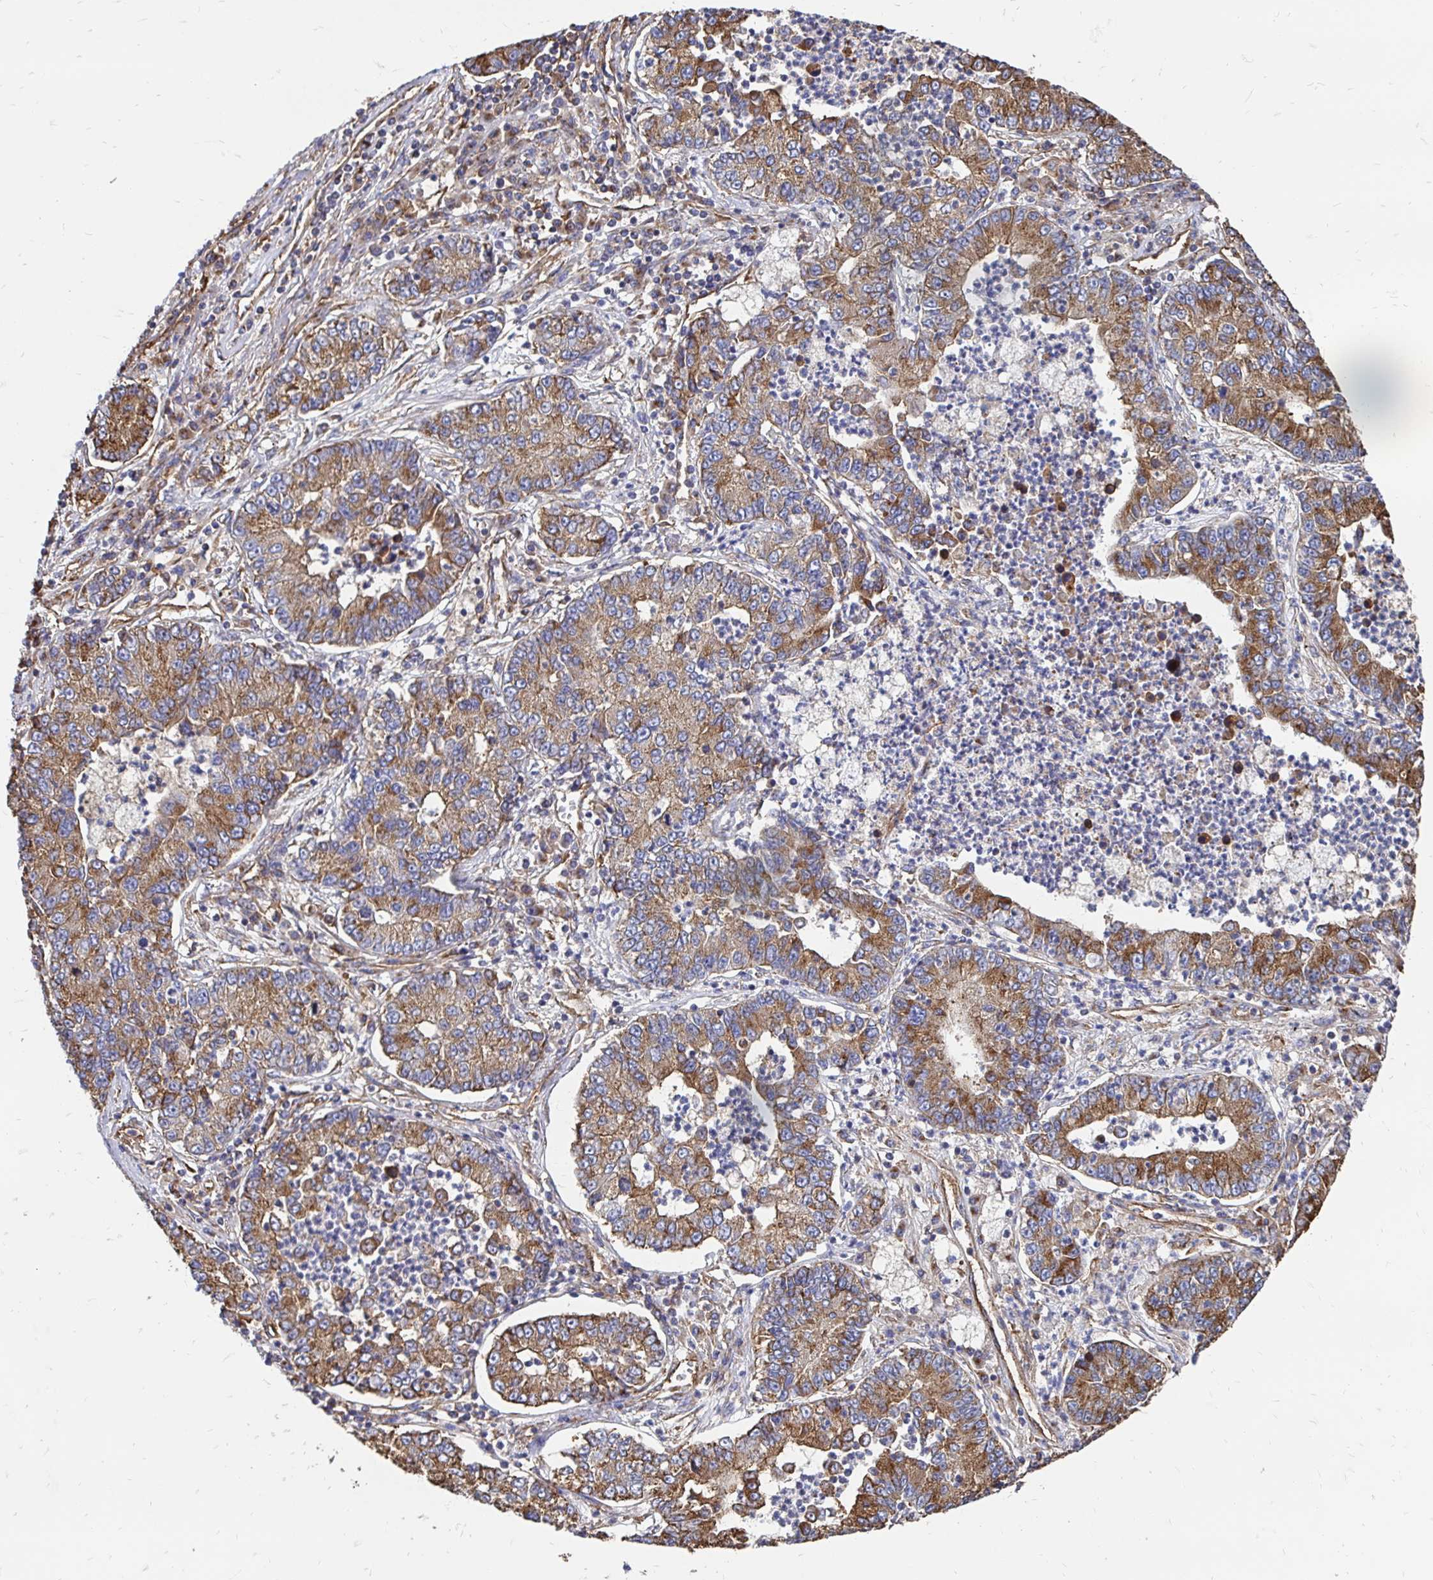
{"staining": {"intensity": "moderate", "quantity": ">75%", "location": "cytoplasmic/membranous"}, "tissue": "lung cancer", "cell_type": "Tumor cells", "image_type": "cancer", "snomed": [{"axis": "morphology", "description": "Adenocarcinoma, NOS"}, {"axis": "topography", "description": "Lung"}], "caption": "Immunohistochemical staining of adenocarcinoma (lung) shows medium levels of moderate cytoplasmic/membranous protein expression in about >75% of tumor cells.", "gene": "CLTC", "patient": {"sex": "female", "age": 57}}